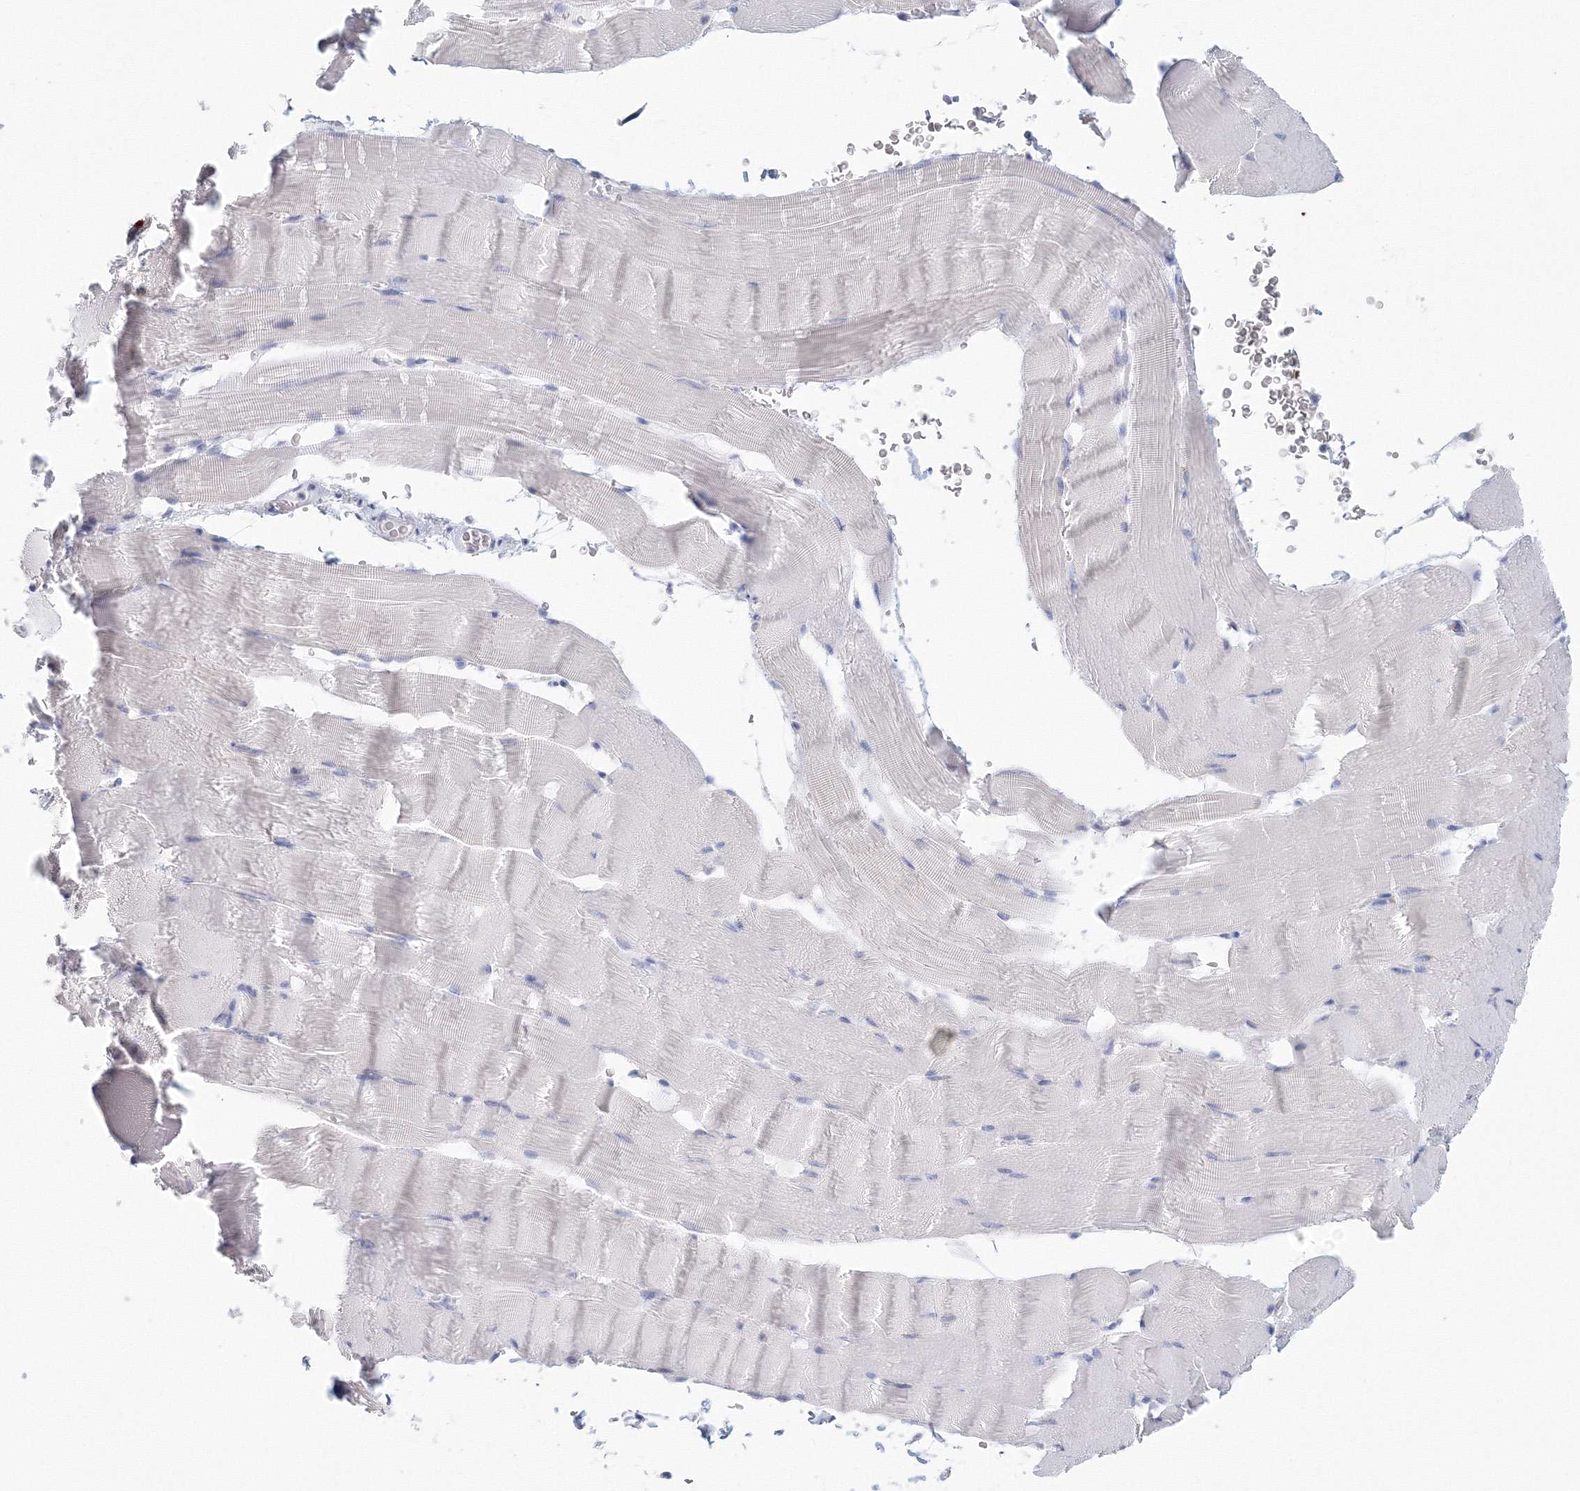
{"staining": {"intensity": "negative", "quantity": "none", "location": "none"}, "tissue": "skeletal muscle", "cell_type": "Myocytes", "image_type": "normal", "snomed": [{"axis": "morphology", "description": "Normal tissue, NOS"}, {"axis": "topography", "description": "Skeletal muscle"}], "caption": "Immunohistochemistry histopathology image of unremarkable skeletal muscle: skeletal muscle stained with DAB (3,3'-diaminobenzidine) demonstrates no significant protein positivity in myocytes.", "gene": "VSIG1", "patient": {"sex": "male", "age": 62}}